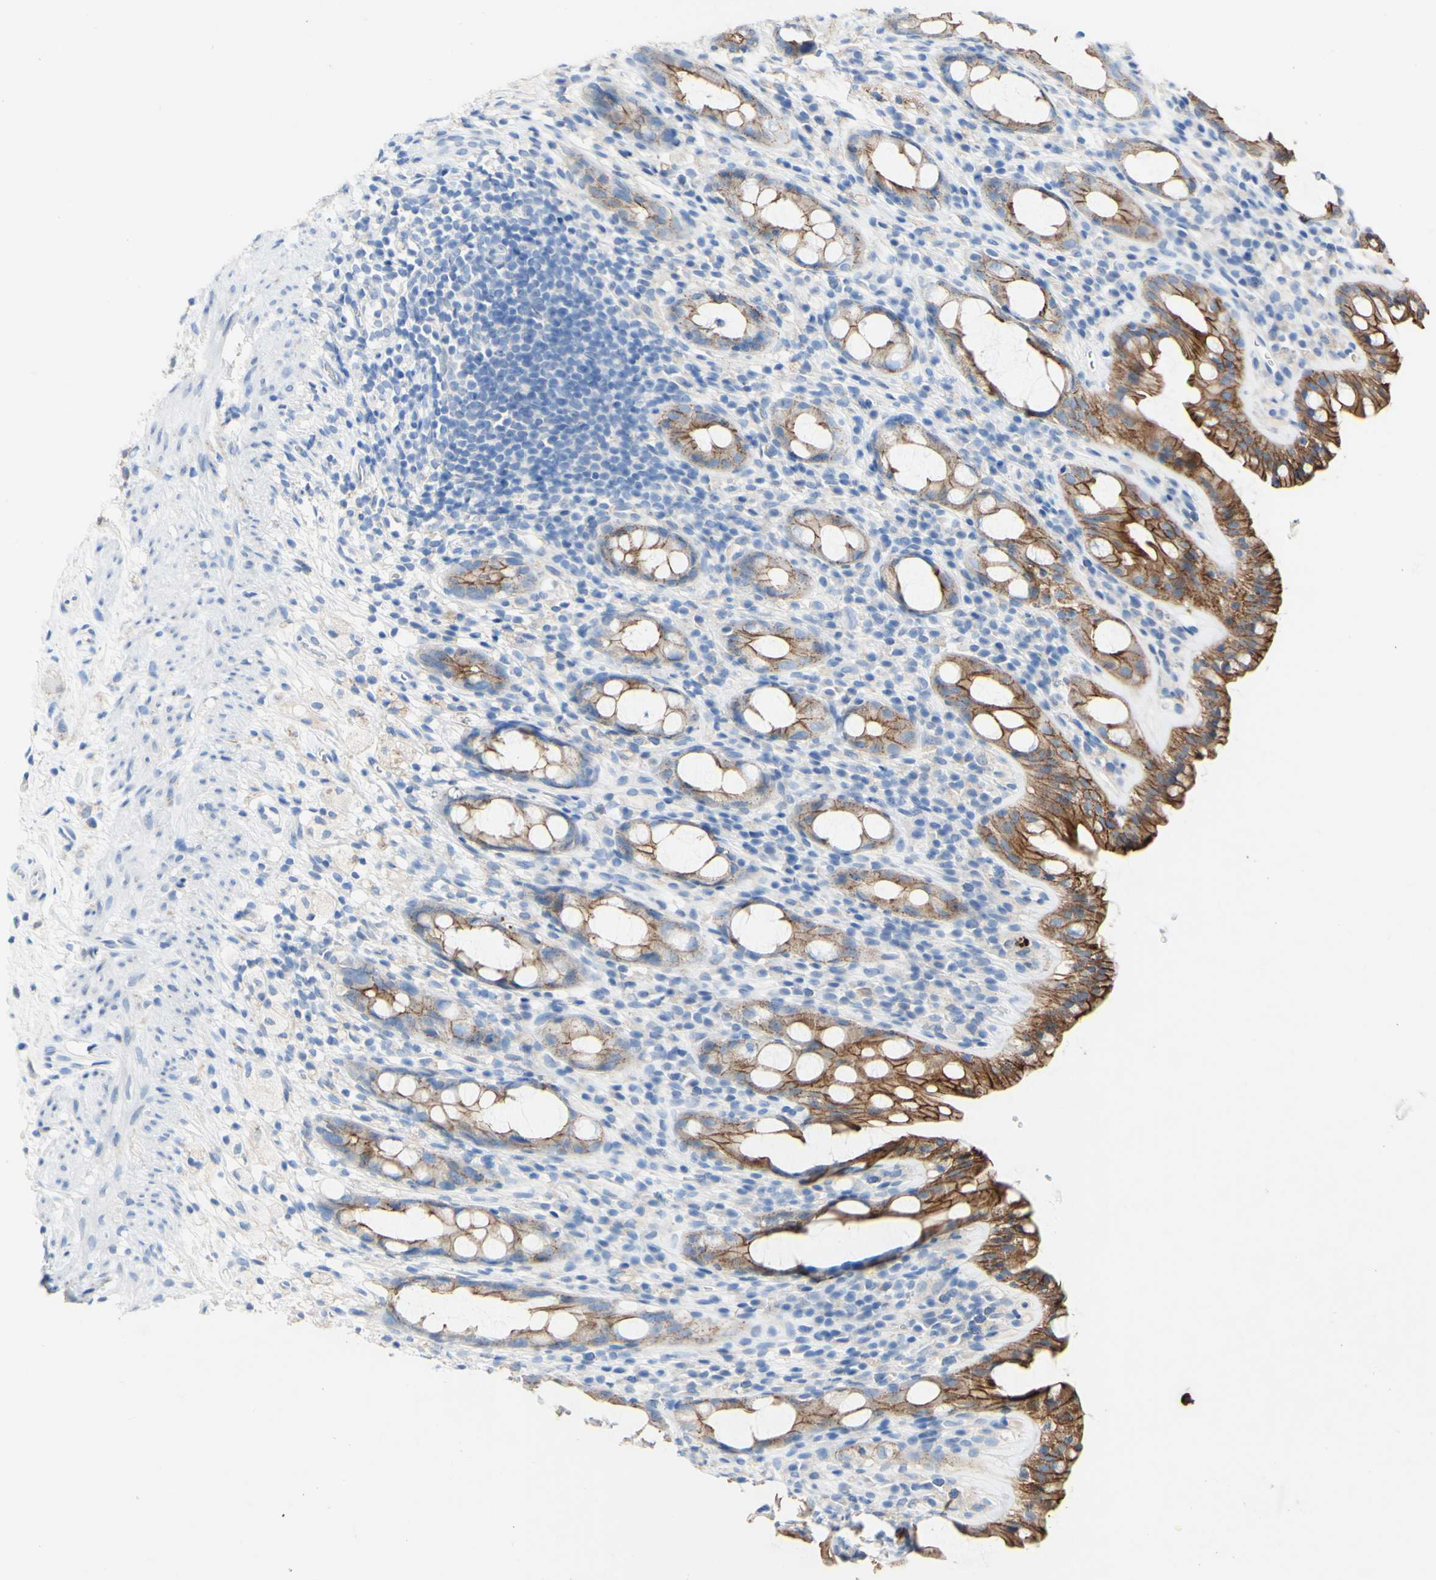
{"staining": {"intensity": "strong", "quantity": ">75%", "location": "cytoplasmic/membranous"}, "tissue": "rectum", "cell_type": "Glandular cells", "image_type": "normal", "snomed": [{"axis": "morphology", "description": "Normal tissue, NOS"}, {"axis": "topography", "description": "Rectum"}], "caption": "A high amount of strong cytoplasmic/membranous positivity is identified in about >75% of glandular cells in unremarkable rectum. (DAB = brown stain, brightfield microscopy at high magnification).", "gene": "DSC2", "patient": {"sex": "male", "age": 44}}